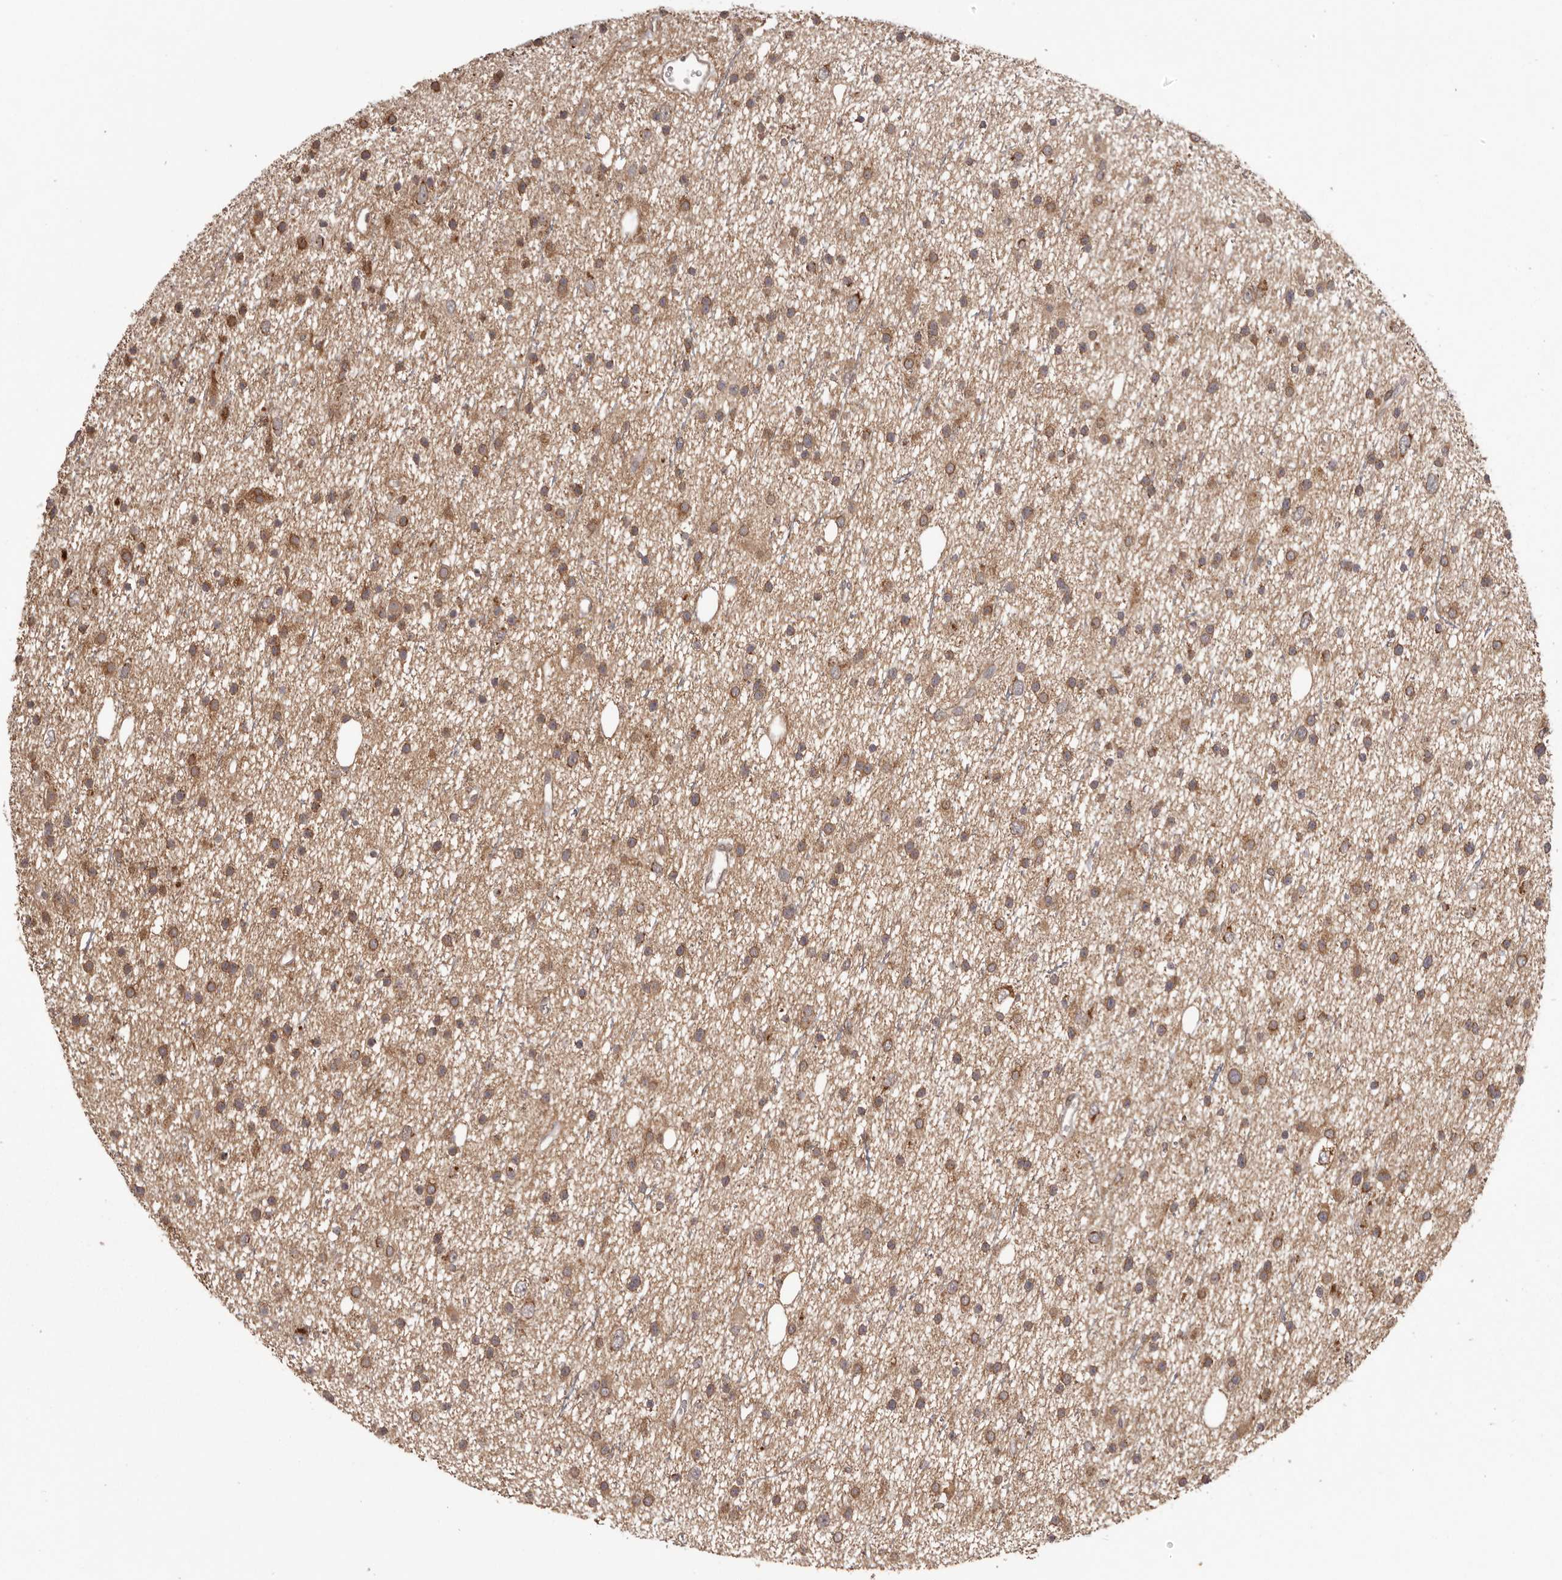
{"staining": {"intensity": "moderate", "quantity": ">75%", "location": "cytoplasmic/membranous"}, "tissue": "glioma", "cell_type": "Tumor cells", "image_type": "cancer", "snomed": [{"axis": "morphology", "description": "Glioma, malignant, Low grade"}, {"axis": "topography", "description": "Cerebral cortex"}], "caption": "Approximately >75% of tumor cells in glioma show moderate cytoplasmic/membranous protein expression as visualized by brown immunohistochemical staining.", "gene": "CHRM2", "patient": {"sex": "female", "age": 39}}